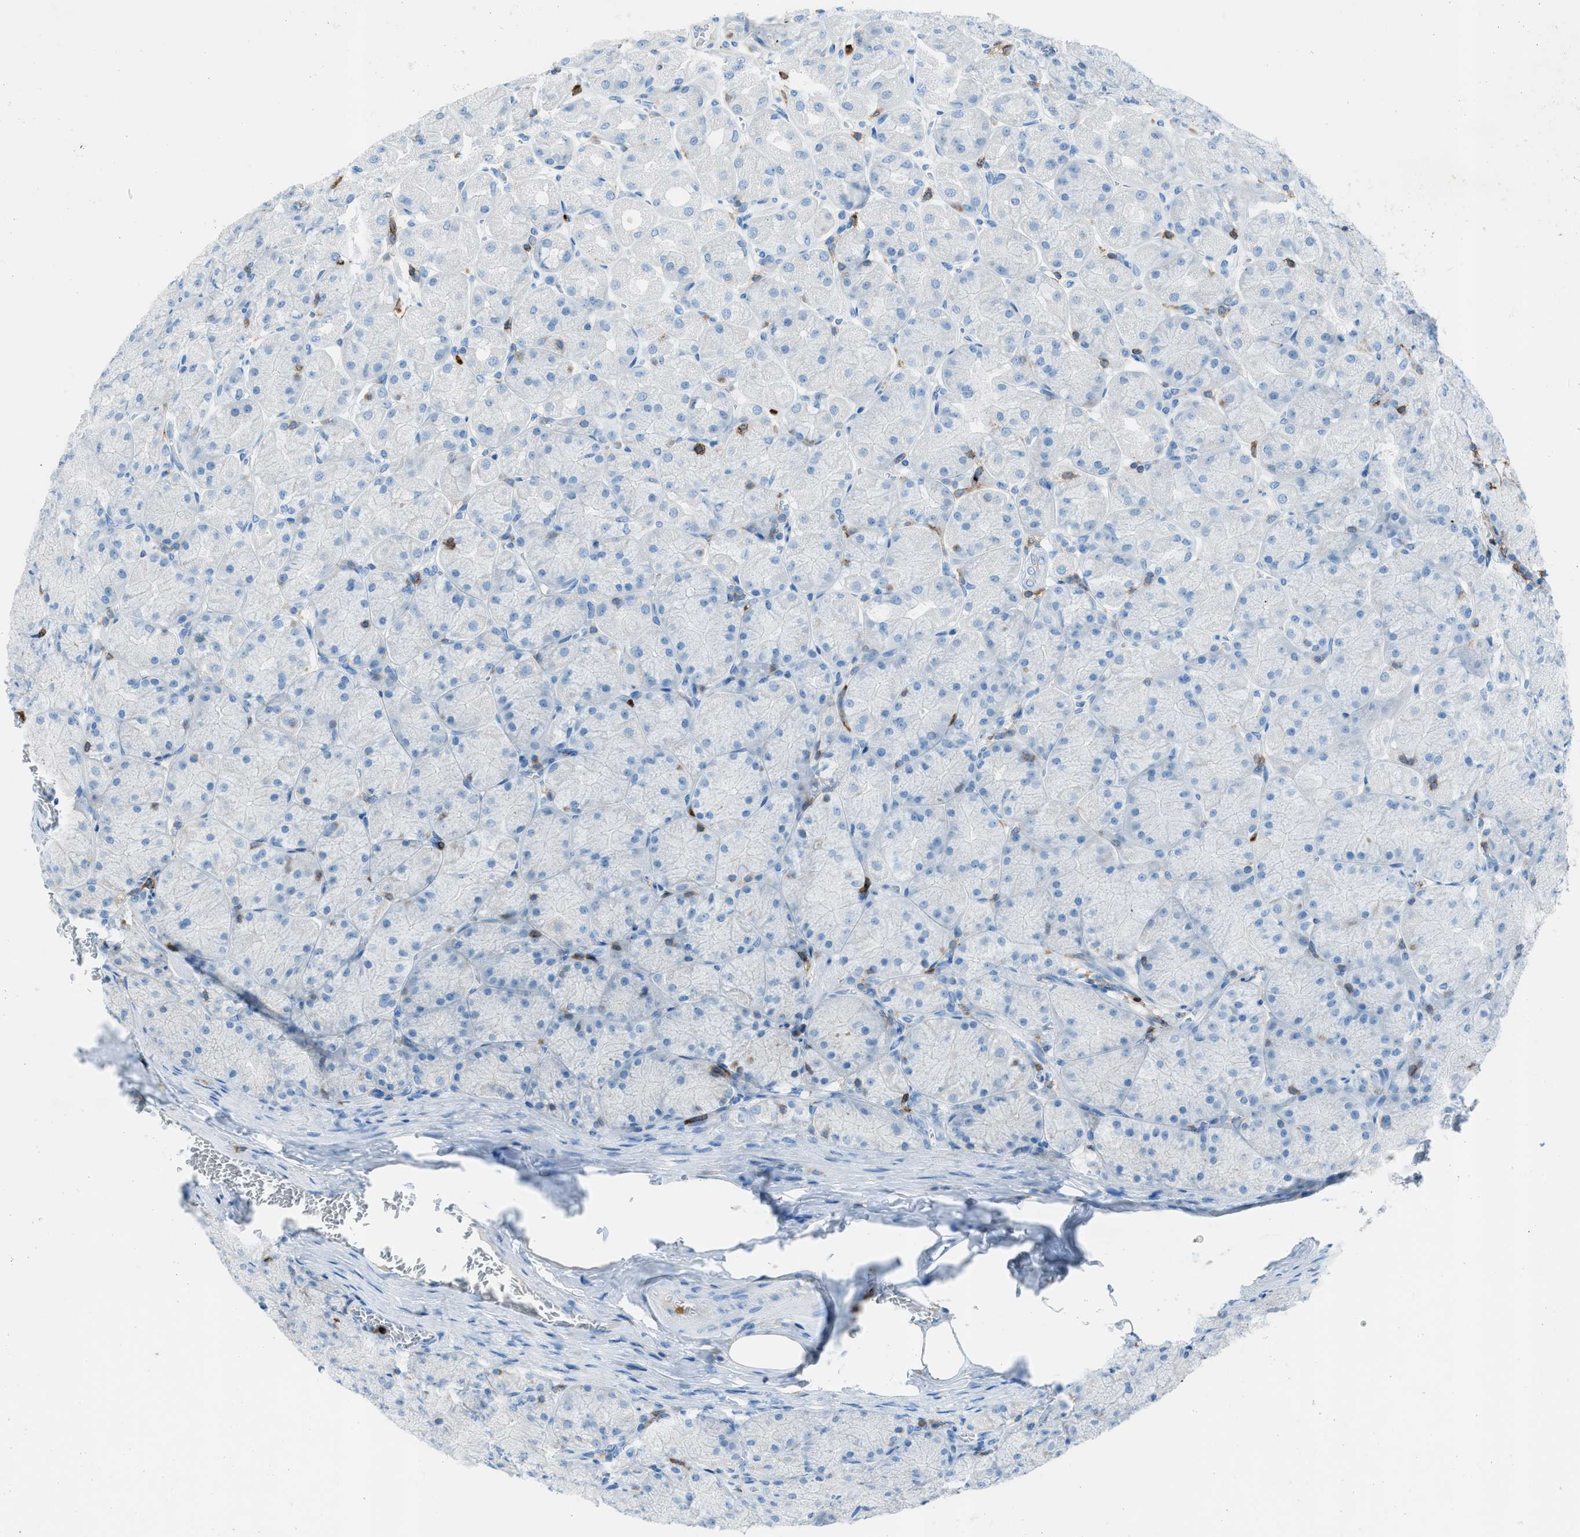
{"staining": {"intensity": "negative", "quantity": "none", "location": "none"}, "tissue": "stomach", "cell_type": "Glandular cells", "image_type": "normal", "snomed": [{"axis": "morphology", "description": "Normal tissue, NOS"}, {"axis": "topography", "description": "Stomach, upper"}], "caption": "The image demonstrates no significant staining in glandular cells of stomach.", "gene": "ITGB2", "patient": {"sex": "female", "age": 56}}